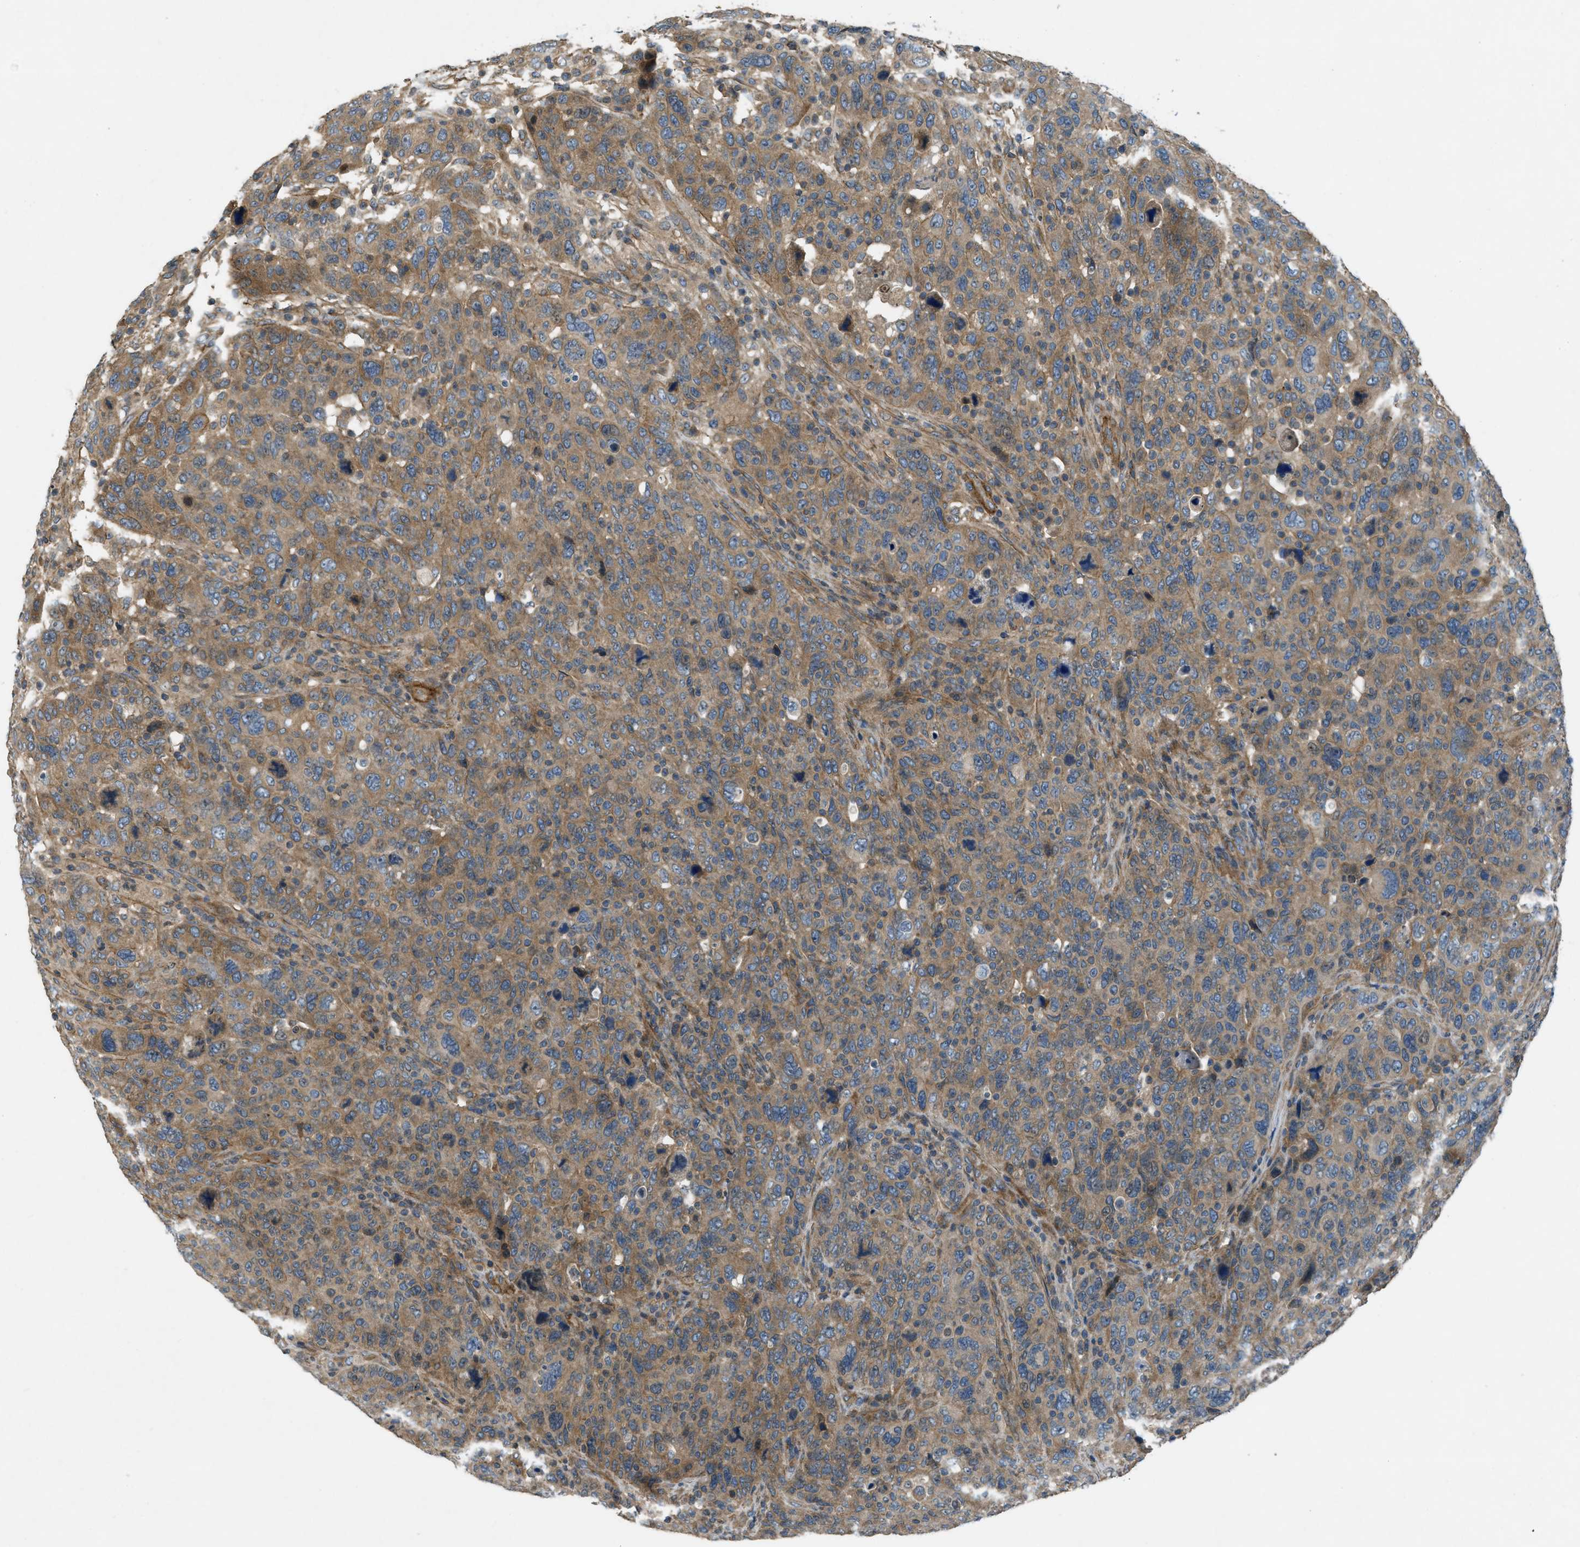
{"staining": {"intensity": "moderate", "quantity": ">75%", "location": "cytoplasmic/membranous"}, "tissue": "breast cancer", "cell_type": "Tumor cells", "image_type": "cancer", "snomed": [{"axis": "morphology", "description": "Duct carcinoma"}, {"axis": "topography", "description": "Breast"}], "caption": "The immunohistochemical stain labels moderate cytoplasmic/membranous expression in tumor cells of infiltrating ductal carcinoma (breast) tissue.", "gene": "VEZT", "patient": {"sex": "female", "age": 37}}